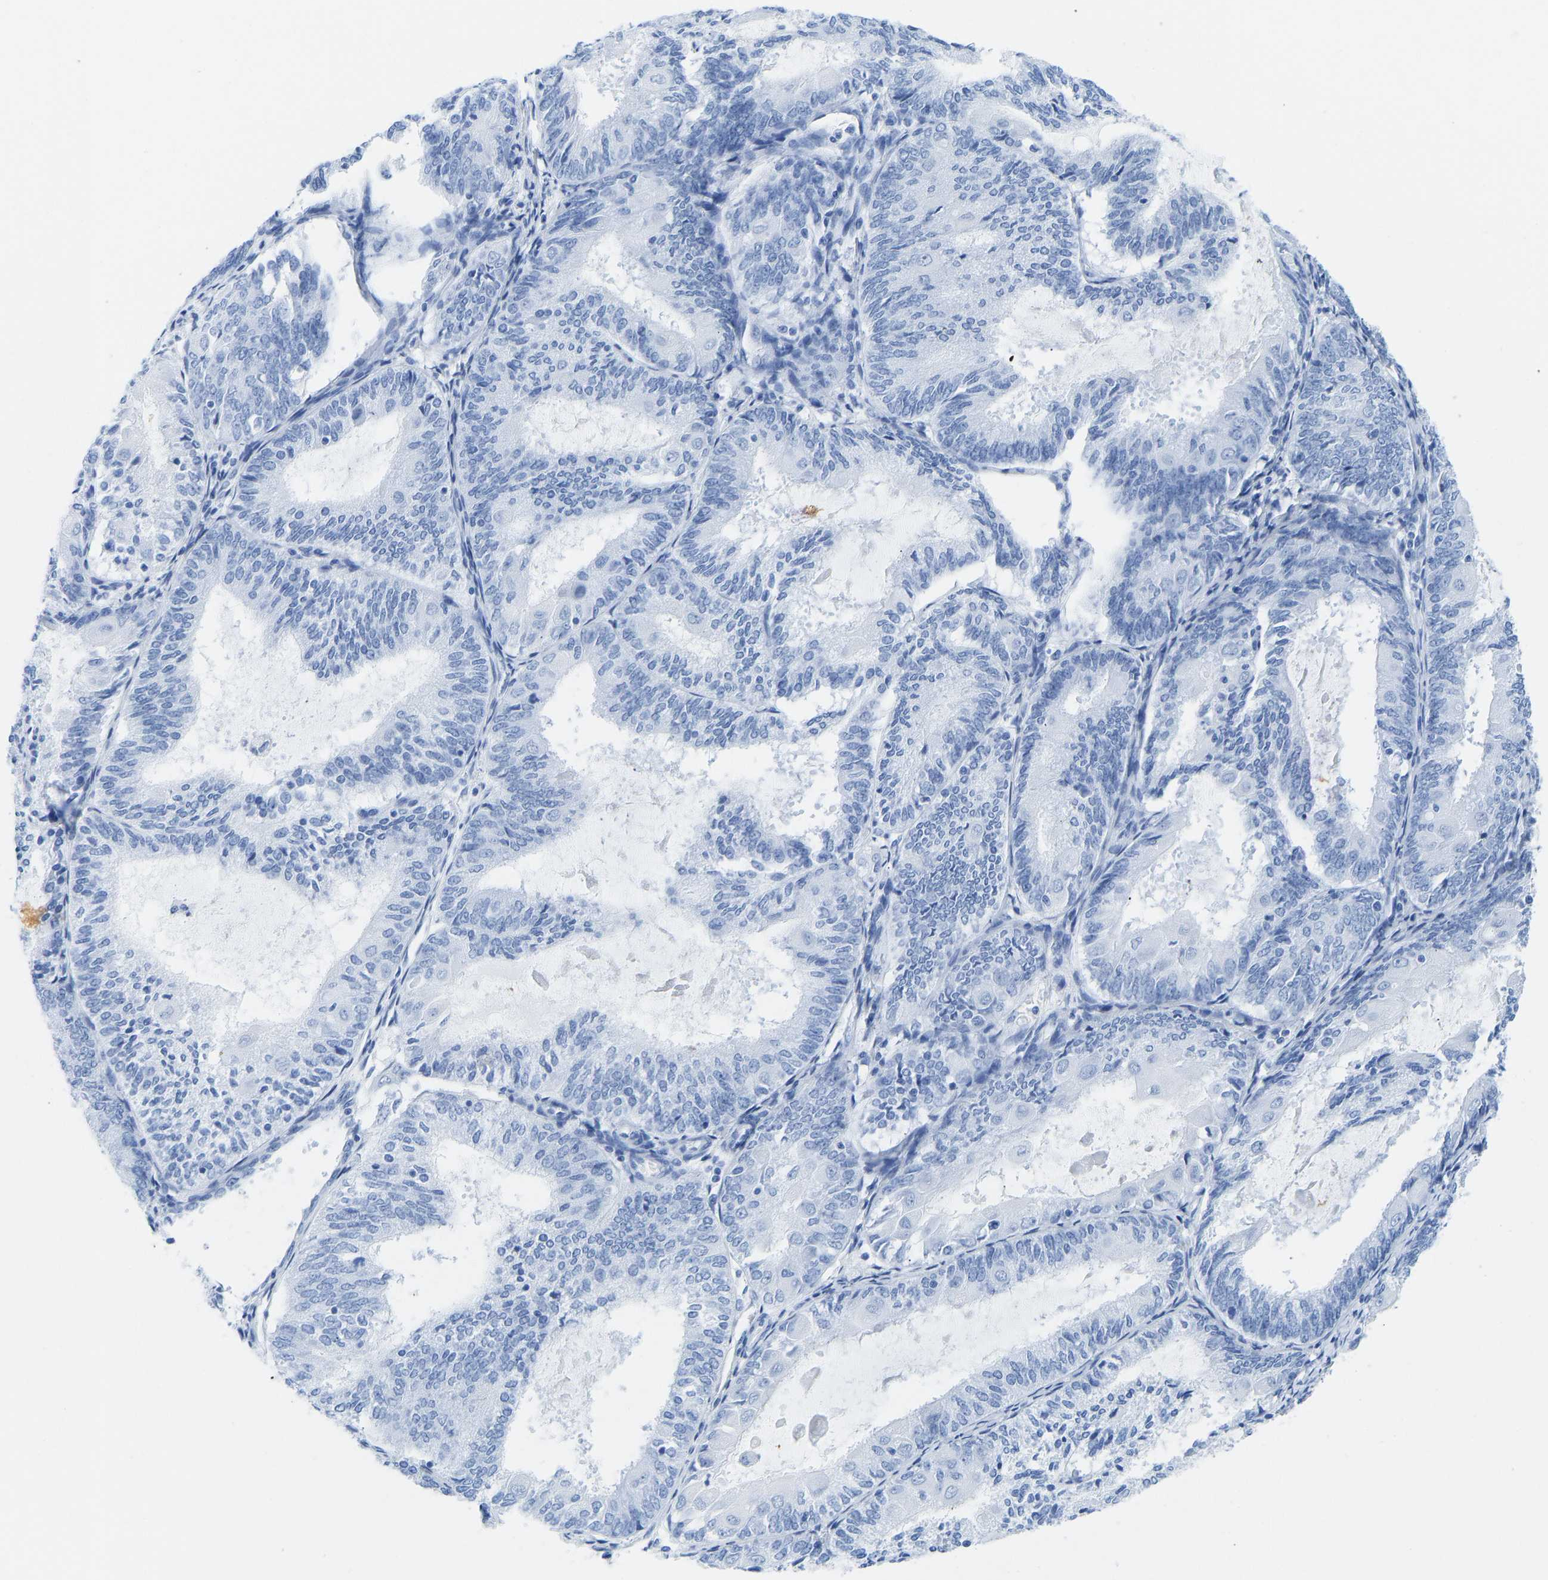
{"staining": {"intensity": "negative", "quantity": "none", "location": "none"}, "tissue": "endometrial cancer", "cell_type": "Tumor cells", "image_type": "cancer", "snomed": [{"axis": "morphology", "description": "Adenocarcinoma, NOS"}, {"axis": "topography", "description": "Endometrium"}], "caption": "DAB immunohistochemical staining of endometrial cancer (adenocarcinoma) shows no significant expression in tumor cells. Nuclei are stained in blue.", "gene": "ELMO2", "patient": {"sex": "female", "age": 81}}